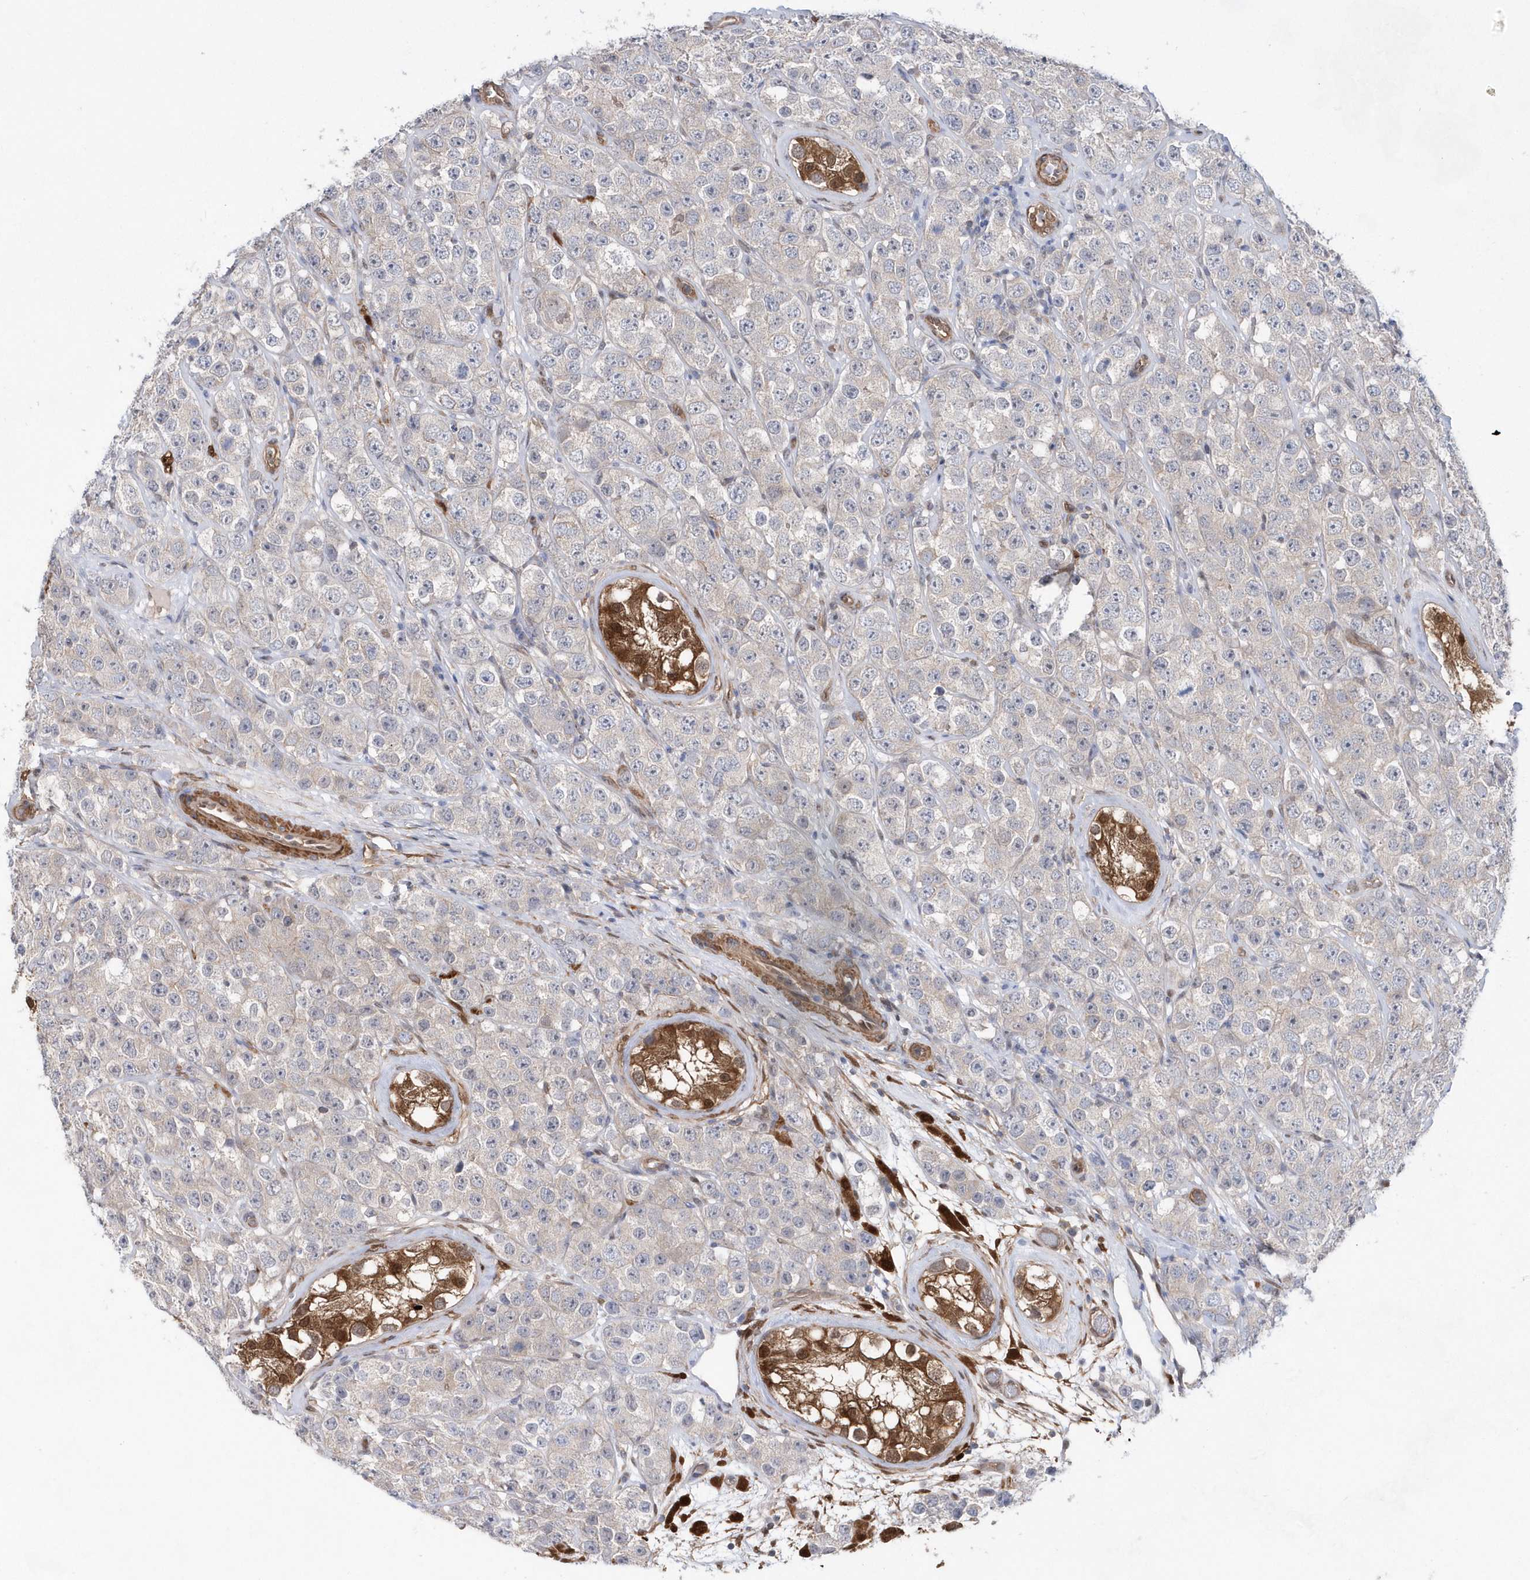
{"staining": {"intensity": "negative", "quantity": "none", "location": "none"}, "tissue": "testis cancer", "cell_type": "Tumor cells", "image_type": "cancer", "snomed": [{"axis": "morphology", "description": "Seminoma, NOS"}, {"axis": "topography", "description": "Testis"}], "caption": "Immunohistochemical staining of testis cancer displays no significant positivity in tumor cells.", "gene": "BDH2", "patient": {"sex": "male", "age": 28}}